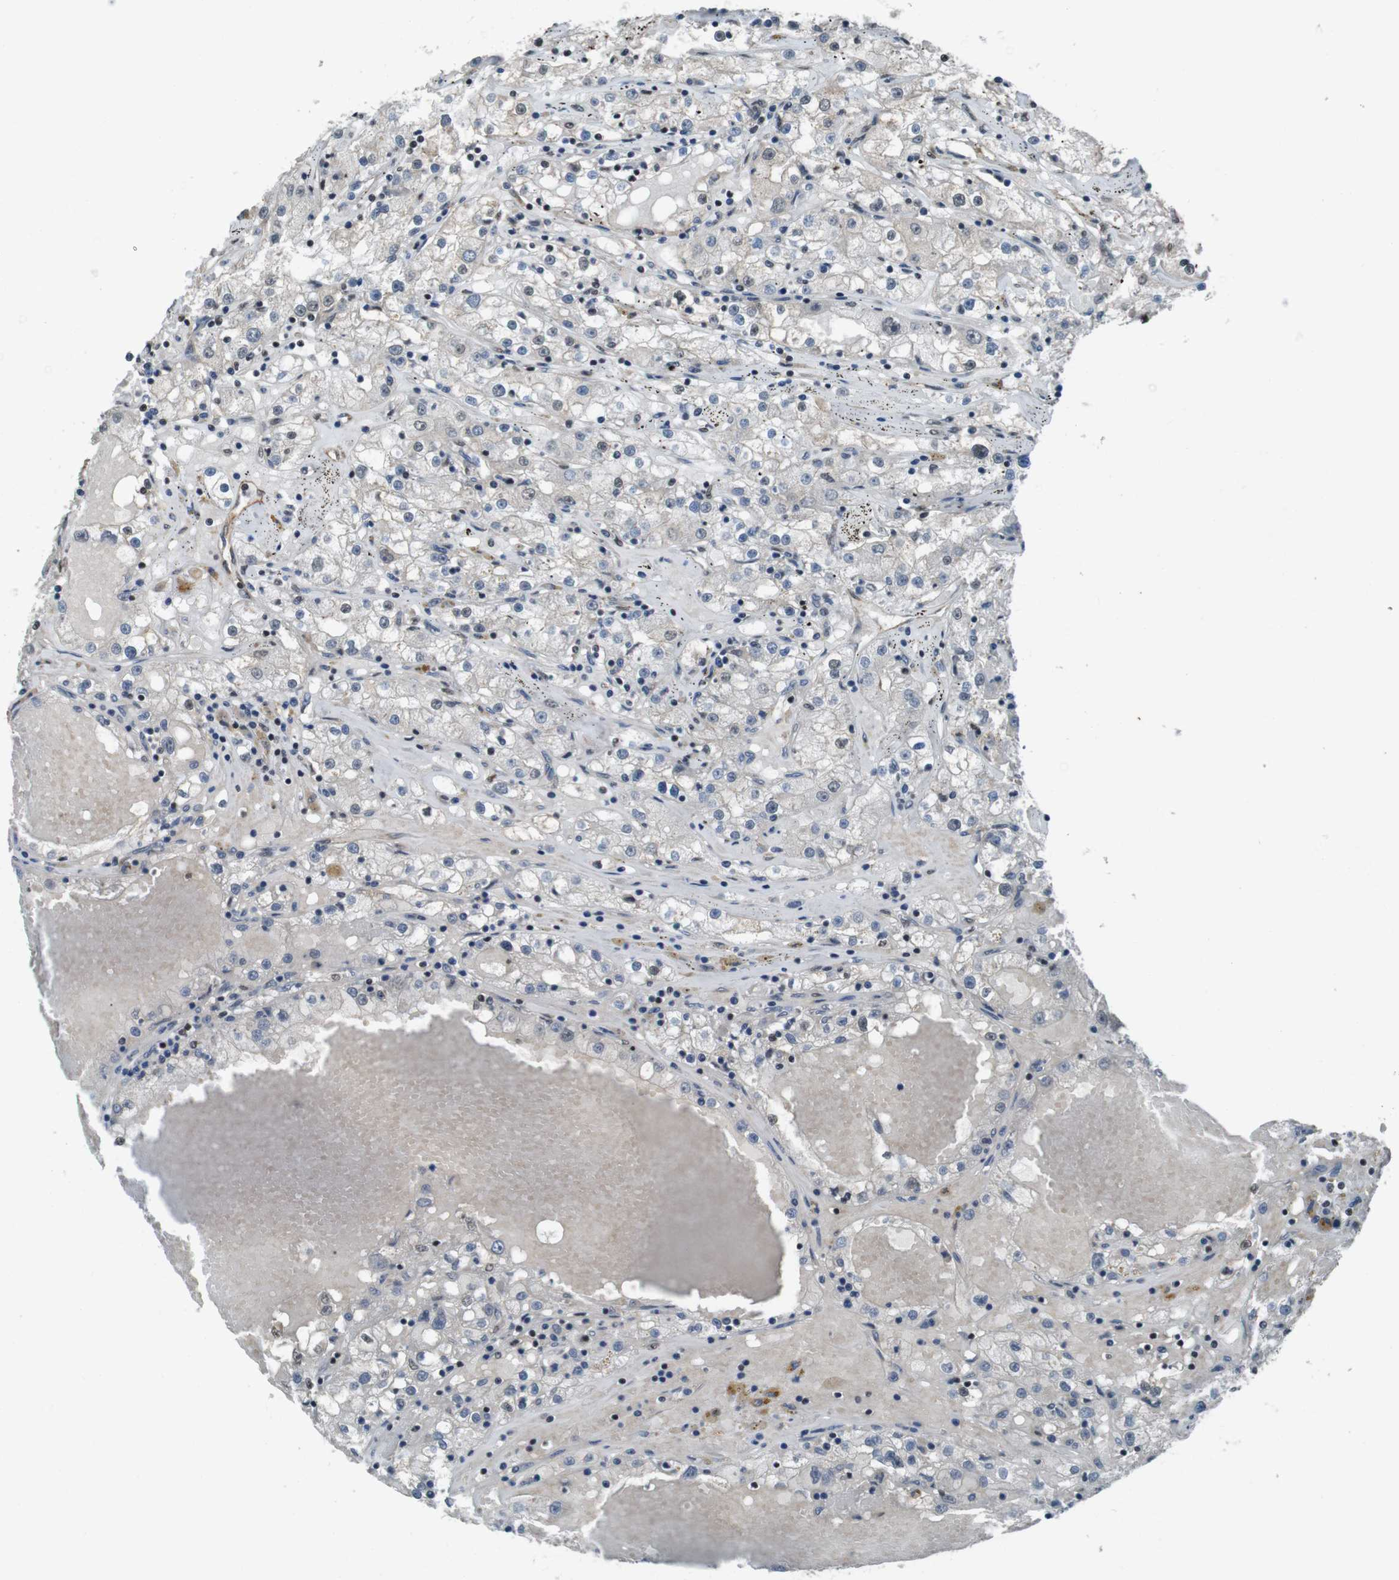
{"staining": {"intensity": "weak", "quantity": "<25%", "location": "nuclear"}, "tissue": "renal cancer", "cell_type": "Tumor cells", "image_type": "cancer", "snomed": [{"axis": "morphology", "description": "Adenocarcinoma, NOS"}, {"axis": "topography", "description": "Kidney"}], "caption": "IHC micrograph of adenocarcinoma (renal) stained for a protein (brown), which demonstrates no positivity in tumor cells.", "gene": "NR4A2", "patient": {"sex": "male", "age": 56}}